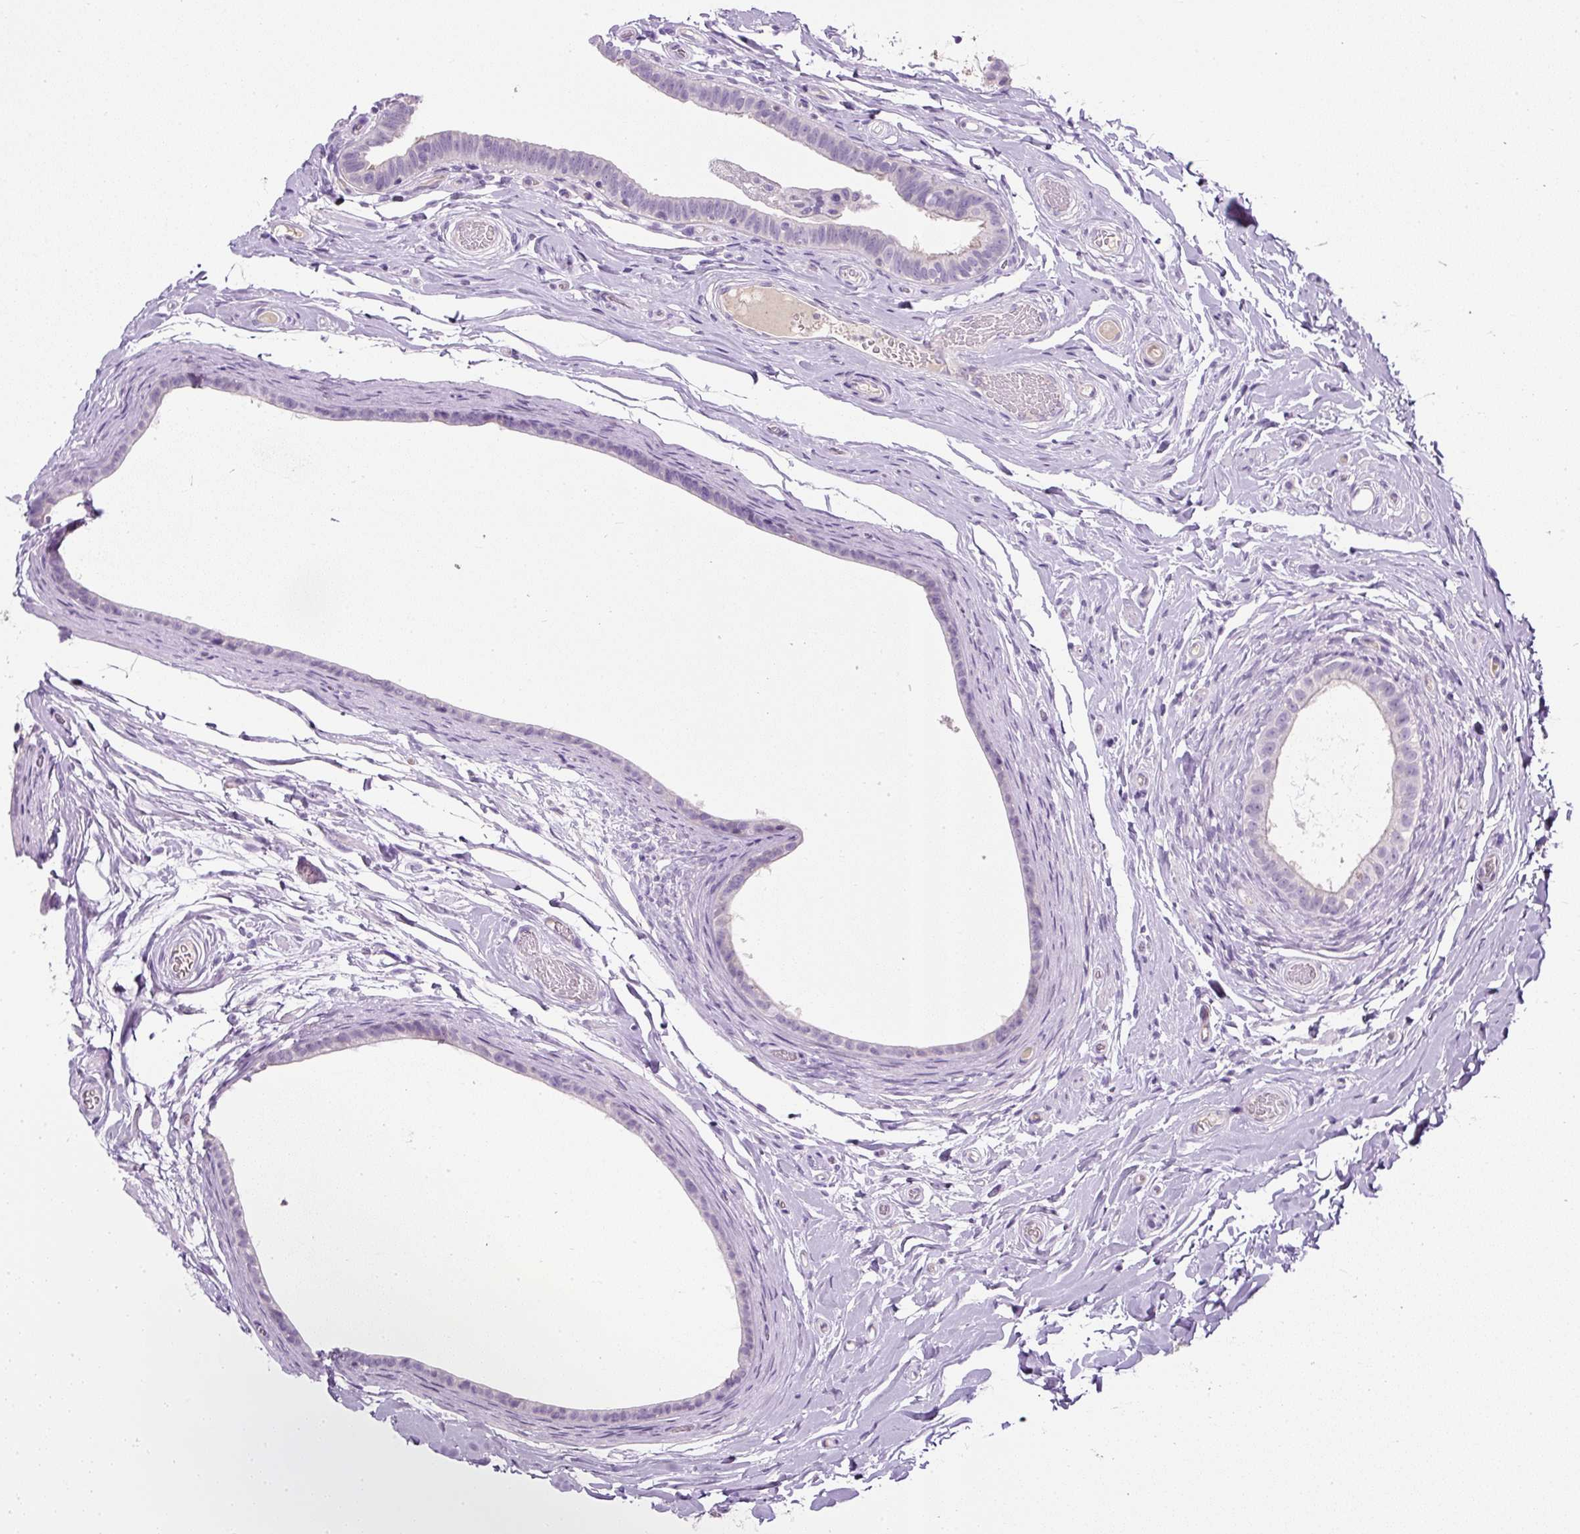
{"staining": {"intensity": "negative", "quantity": "none", "location": "none"}, "tissue": "epididymis", "cell_type": "Glandular cells", "image_type": "normal", "snomed": [{"axis": "morphology", "description": "Normal tissue, NOS"}, {"axis": "morphology", "description": "Carcinoma, Embryonal, NOS"}, {"axis": "topography", "description": "Testis"}, {"axis": "topography", "description": "Epididymis"}], "caption": "A high-resolution micrograph shows immunohistochemistry staining of unremarkable epididymis, which shows no significant staining in glandular cells.", "gene": "COL9A2", "patient": {"sex": "male", "age": 36}}